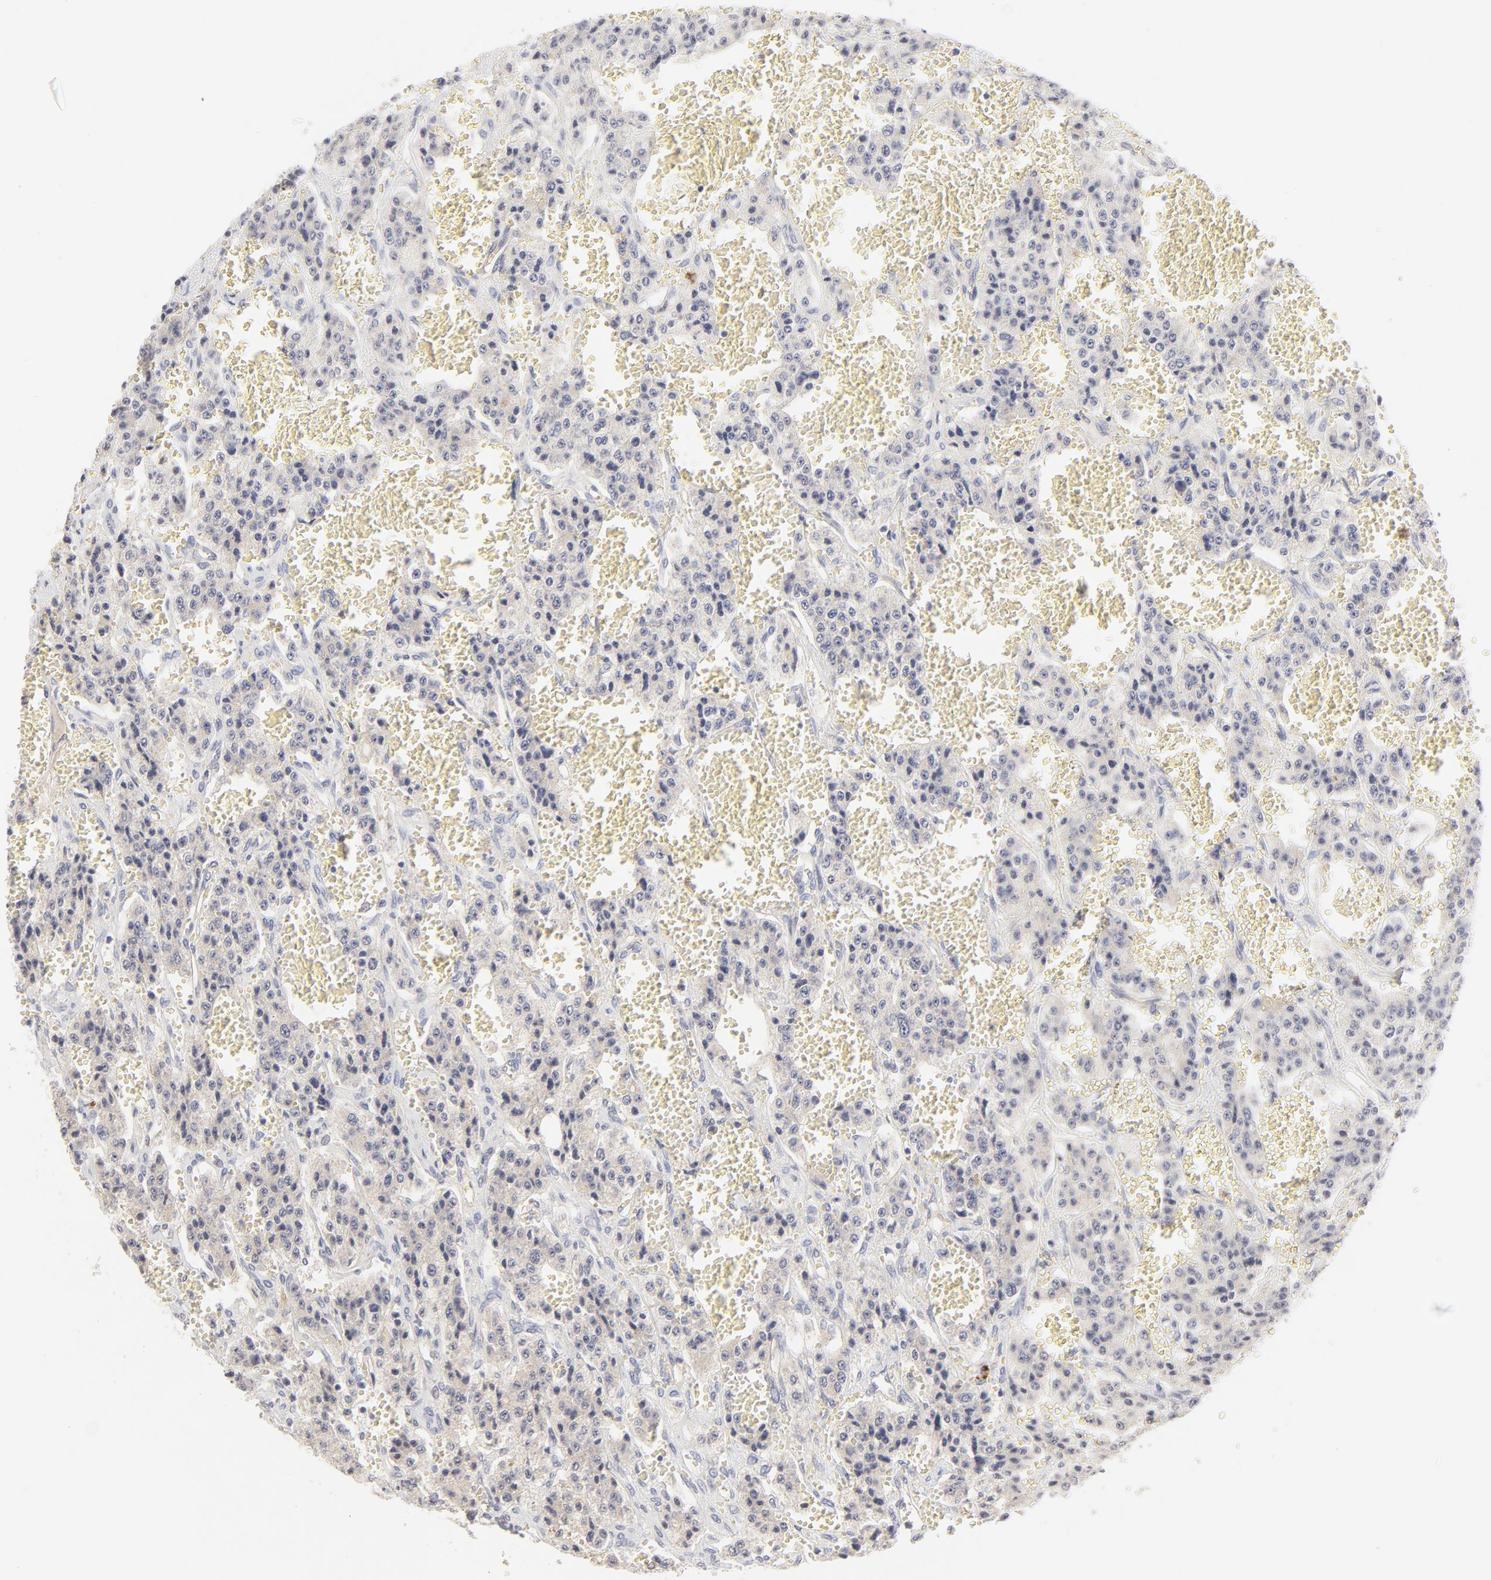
{"staining": {"intensity": "negative", "quantity": "none", "location": "none"}, "tissue": "carcinoid", "cell_type": "Tumor cells", "image_type": "cancer", "snomed": [{"axis": "morphology", "description": "Carcinoid, malignant, NOS"}, {"axis": "topography", "description": "Small intestine"}], "caption": "Micrograph shows no protein expression in tumor cells of carcinoid (malignant) tissue.", "gene": "ELF3", "patient": {"sex": "male", "age": 52}}